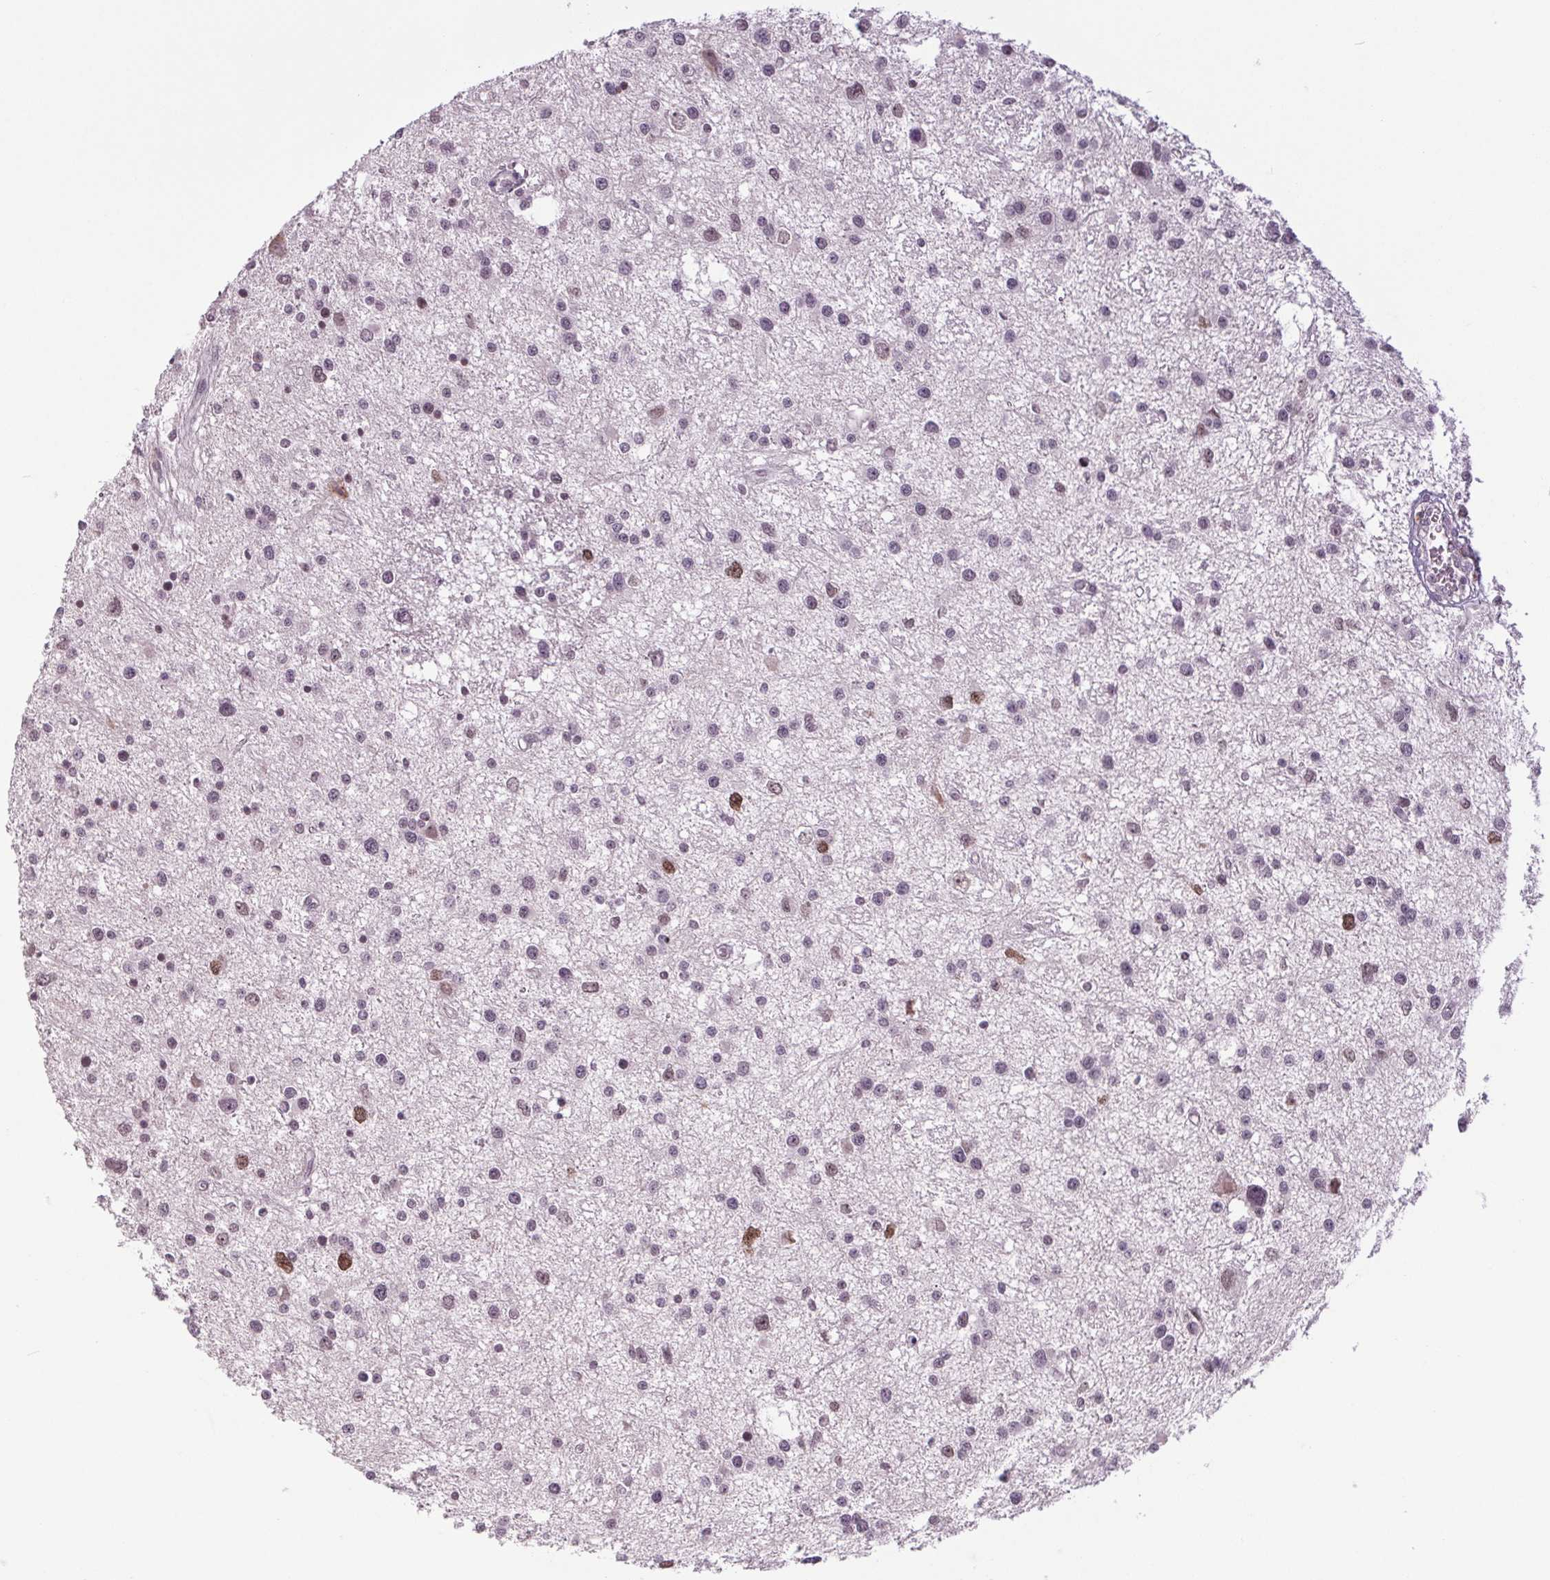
{"staining": {"intensity": "moderate", "quantity": "<25%", "location": "nuclear"}, "tissue": "glioma", "cell_type": "Tumor cells", "image_type": "cancer", "snomed": [{"axis": "morphology", "description": "Glioma, malignant, High grade"}, {"axis": "topography", "description": "Brain"}], "caption": "A brown stain labels moderate nuclear staining of a protein in high-grade glioma (malignant) tumor cells.", "gene": "SMIM6", "patient": {"sex": "male", "age": 54}}